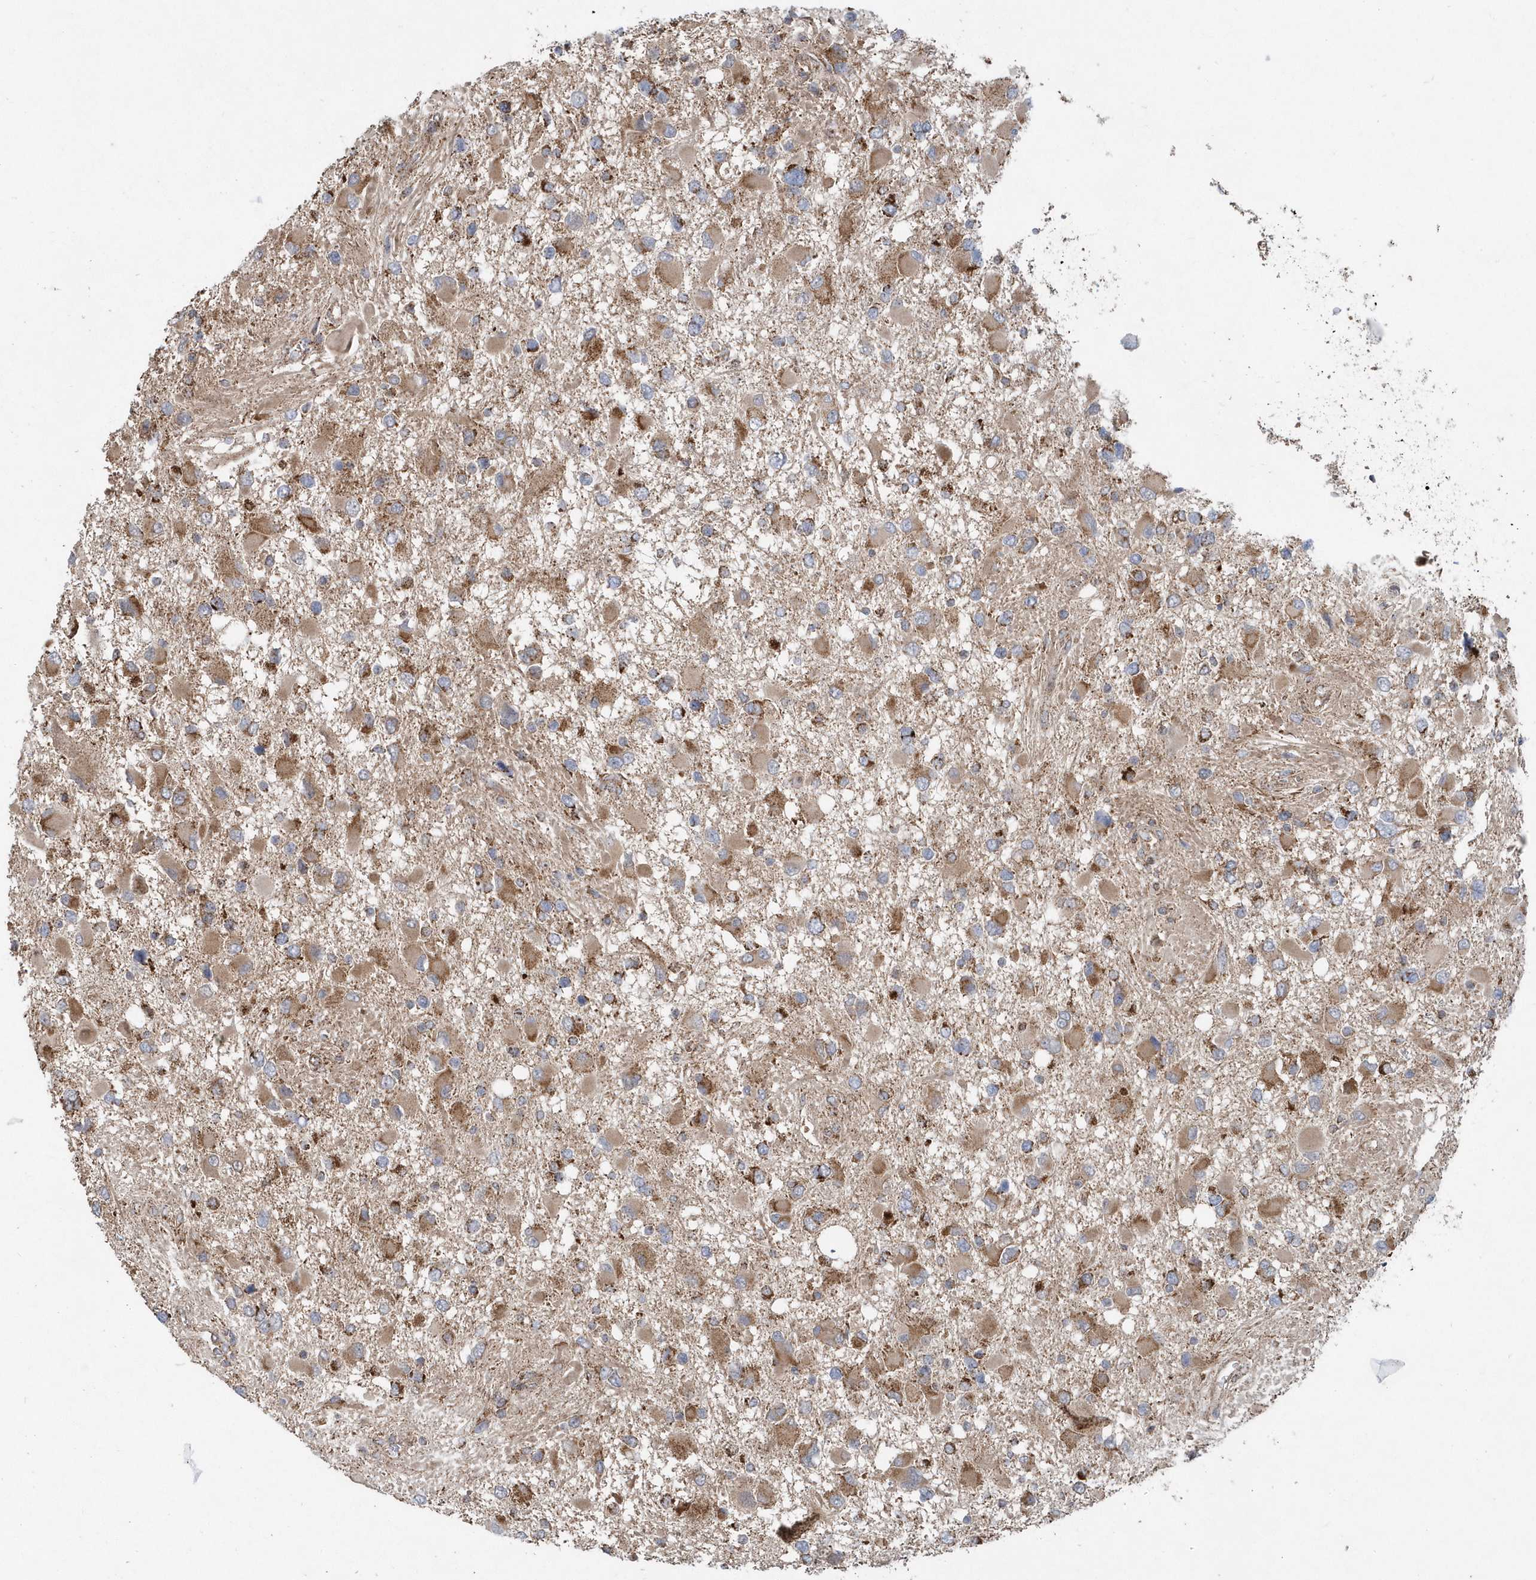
{"staining": {"intensity": "moderate", "quantity": ">75%", "location": "cytoplasmic/membranous"}, "tissue": "glioma", "cell_type": "Tumor cells", "image_type": "cancer", "snomed": [{"axis": "morphology", "description": "Glioma, malignant, High grade"}, {"axis": "topography", "description": "Brain"}], "caption": "A high-resolution image shows immunohistochemistry staining of high-grade glioma (malignant), which exhibits moderate cytoplasmic/membranous expression in about >75% of tumor cells.", "gene": "PPP1R7", "patient": {"sex": "male", "age": 53}}